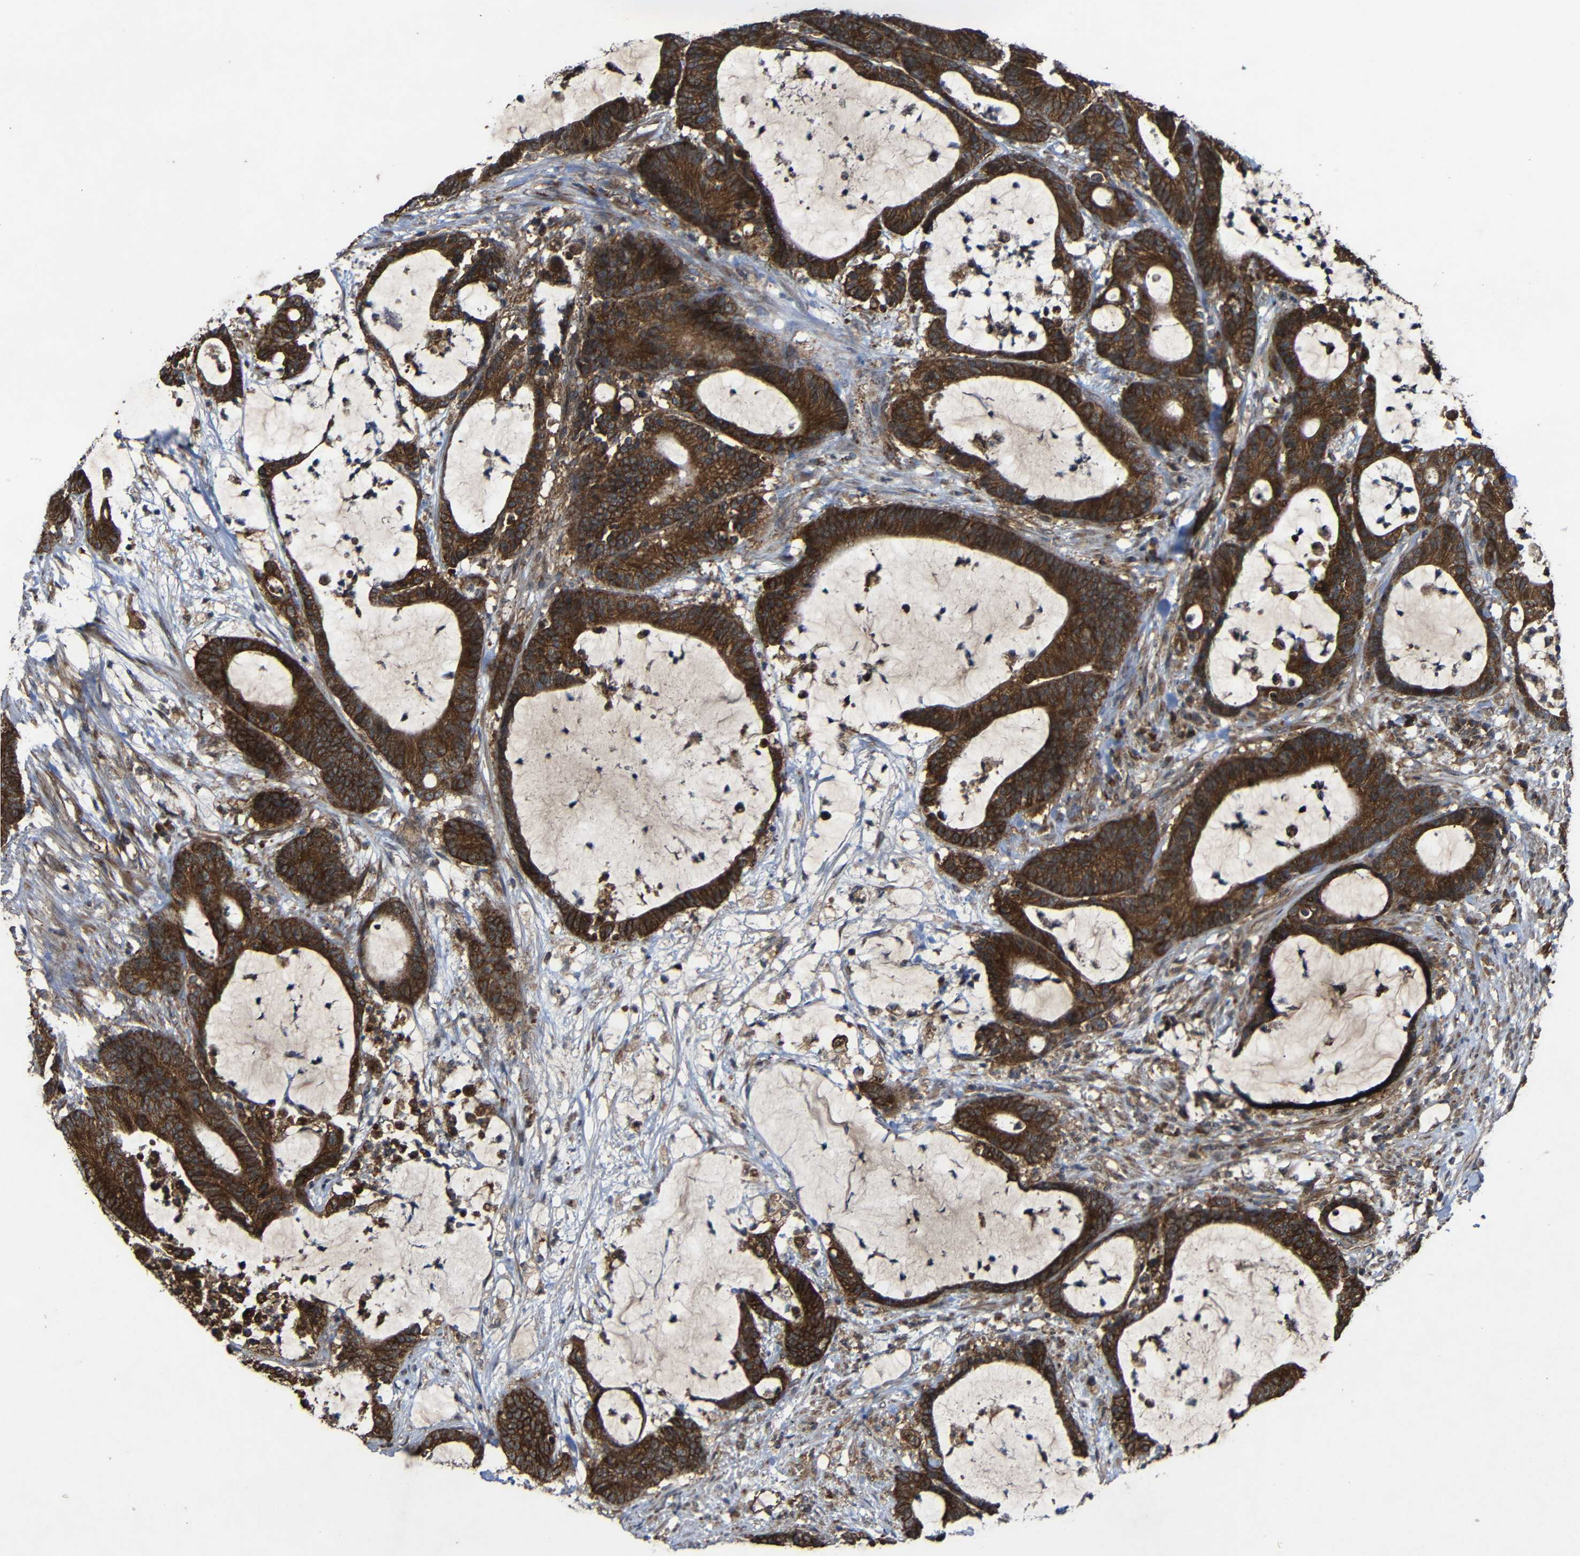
{"staining": {"intensity": "strong", "quantity": ">75%", "location": "cytoplasmic/membranous"}, "tissue": "colorectal cancer", "cell_type": "Tumor cells", "image_type": "cancer", "snomed": [{"axis": "morphology", "description": "Adenocarcinoma, NOS"}, {"axis": "topography", "description": "Colon"}], "caption": "Protein analysis of adenocarcinoma (colorectal) tissue reveals strong cytoplasmic/membranous staining in approximately >75% of tumor cells.", "gene": "C1GALT1", "patient": {"sex": "female", "age": 84}}